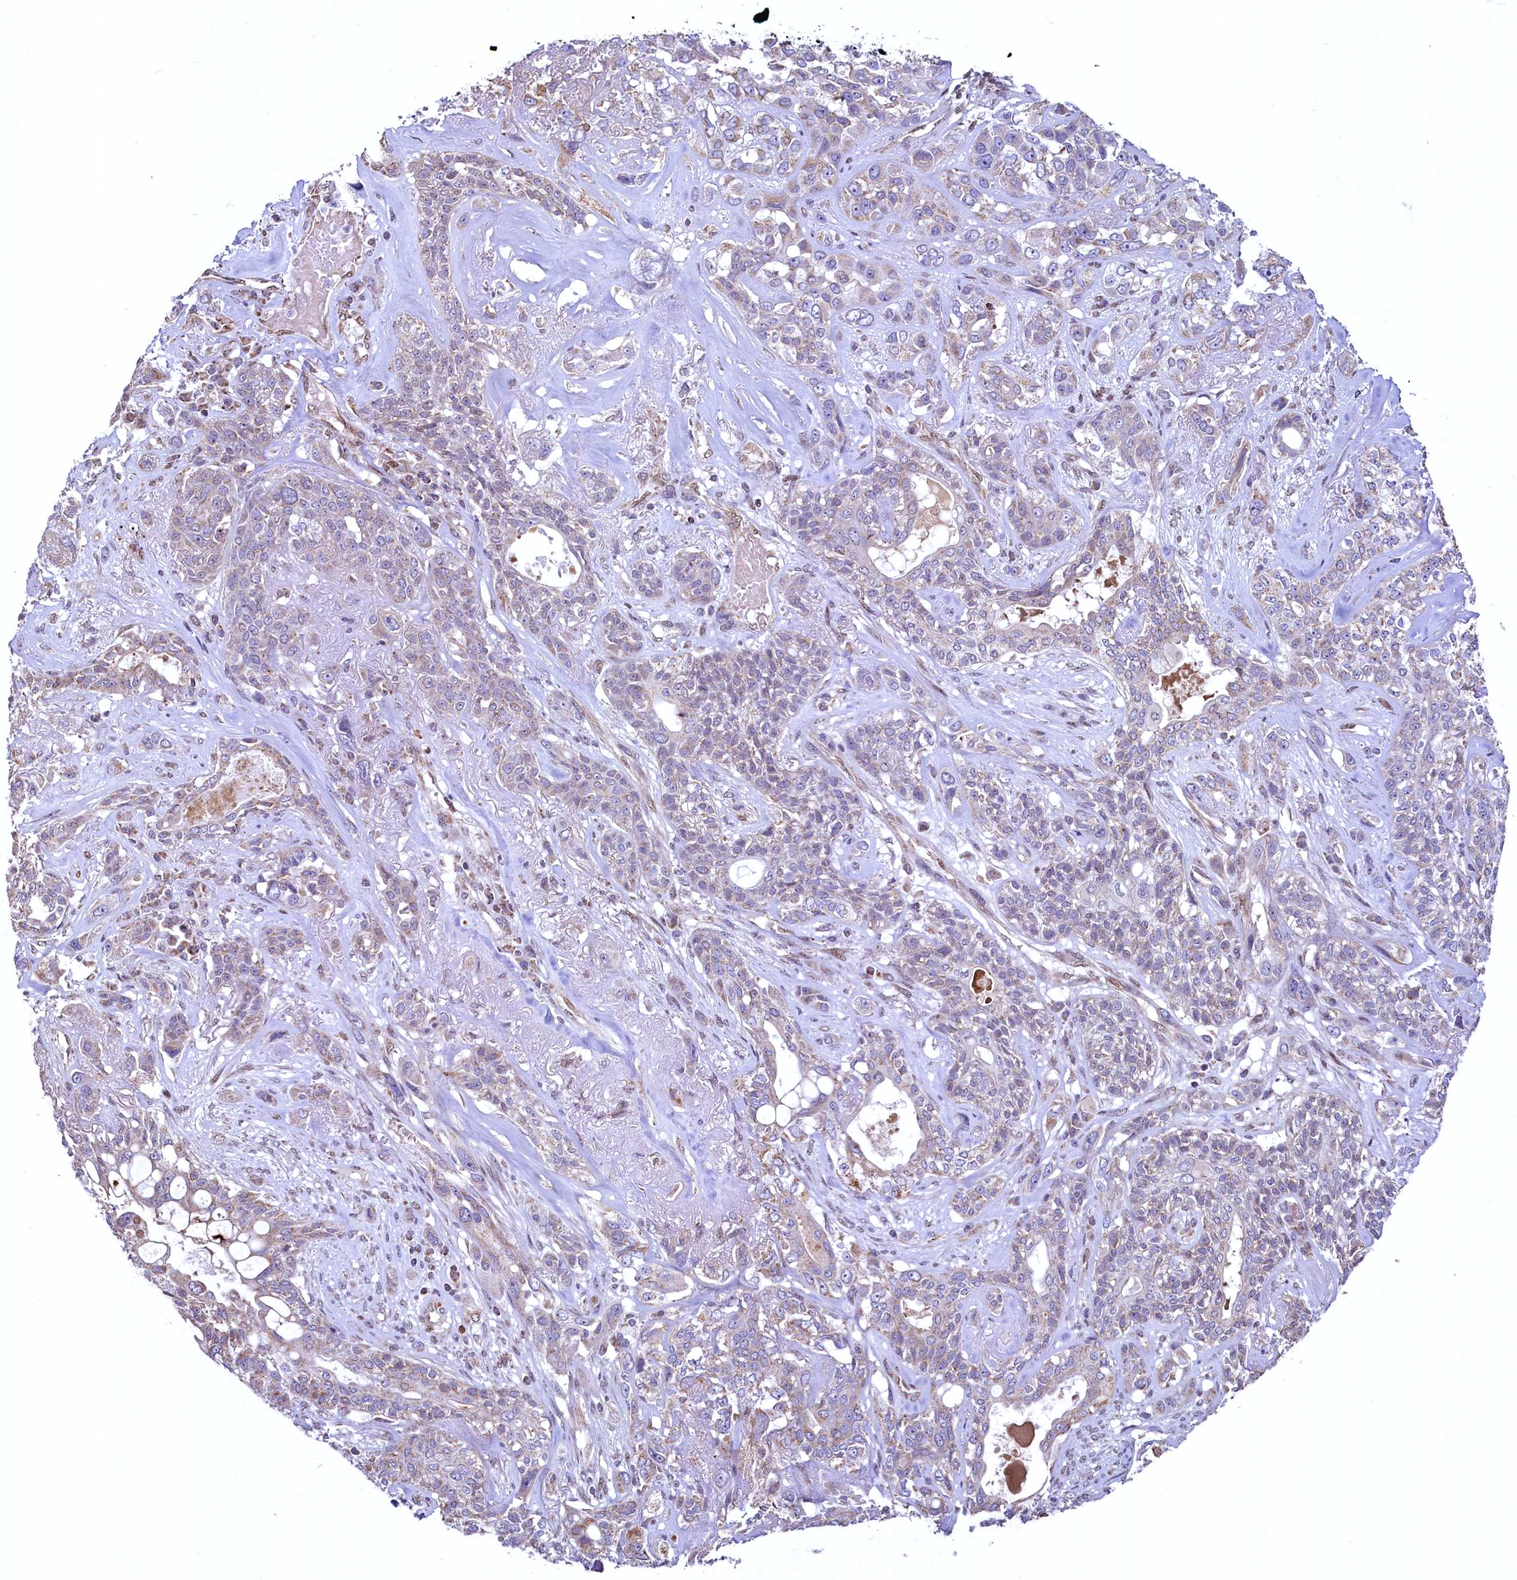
{"staining": {"intensity": "weak", "quantity": "<25%", "location": "cytoplasmic/membranous"}, "tissue": "lung cancer", "cell_type": "Tumor cells", "image_type": "cancer", "snomed": [{"axis": "morphology", "description": "Squamous cell carcinoma, NOS"}, {"axis": "topography", "description": "Lung"}], "caption": "Immunohistochemistry photomicrograph of neoplastic tissue: human lung cancer stained with DAB demonstrates no significant protein expression in tumor cells.", "gene": "ZNF577", "patient": {"sex": "female", "age": 70}}